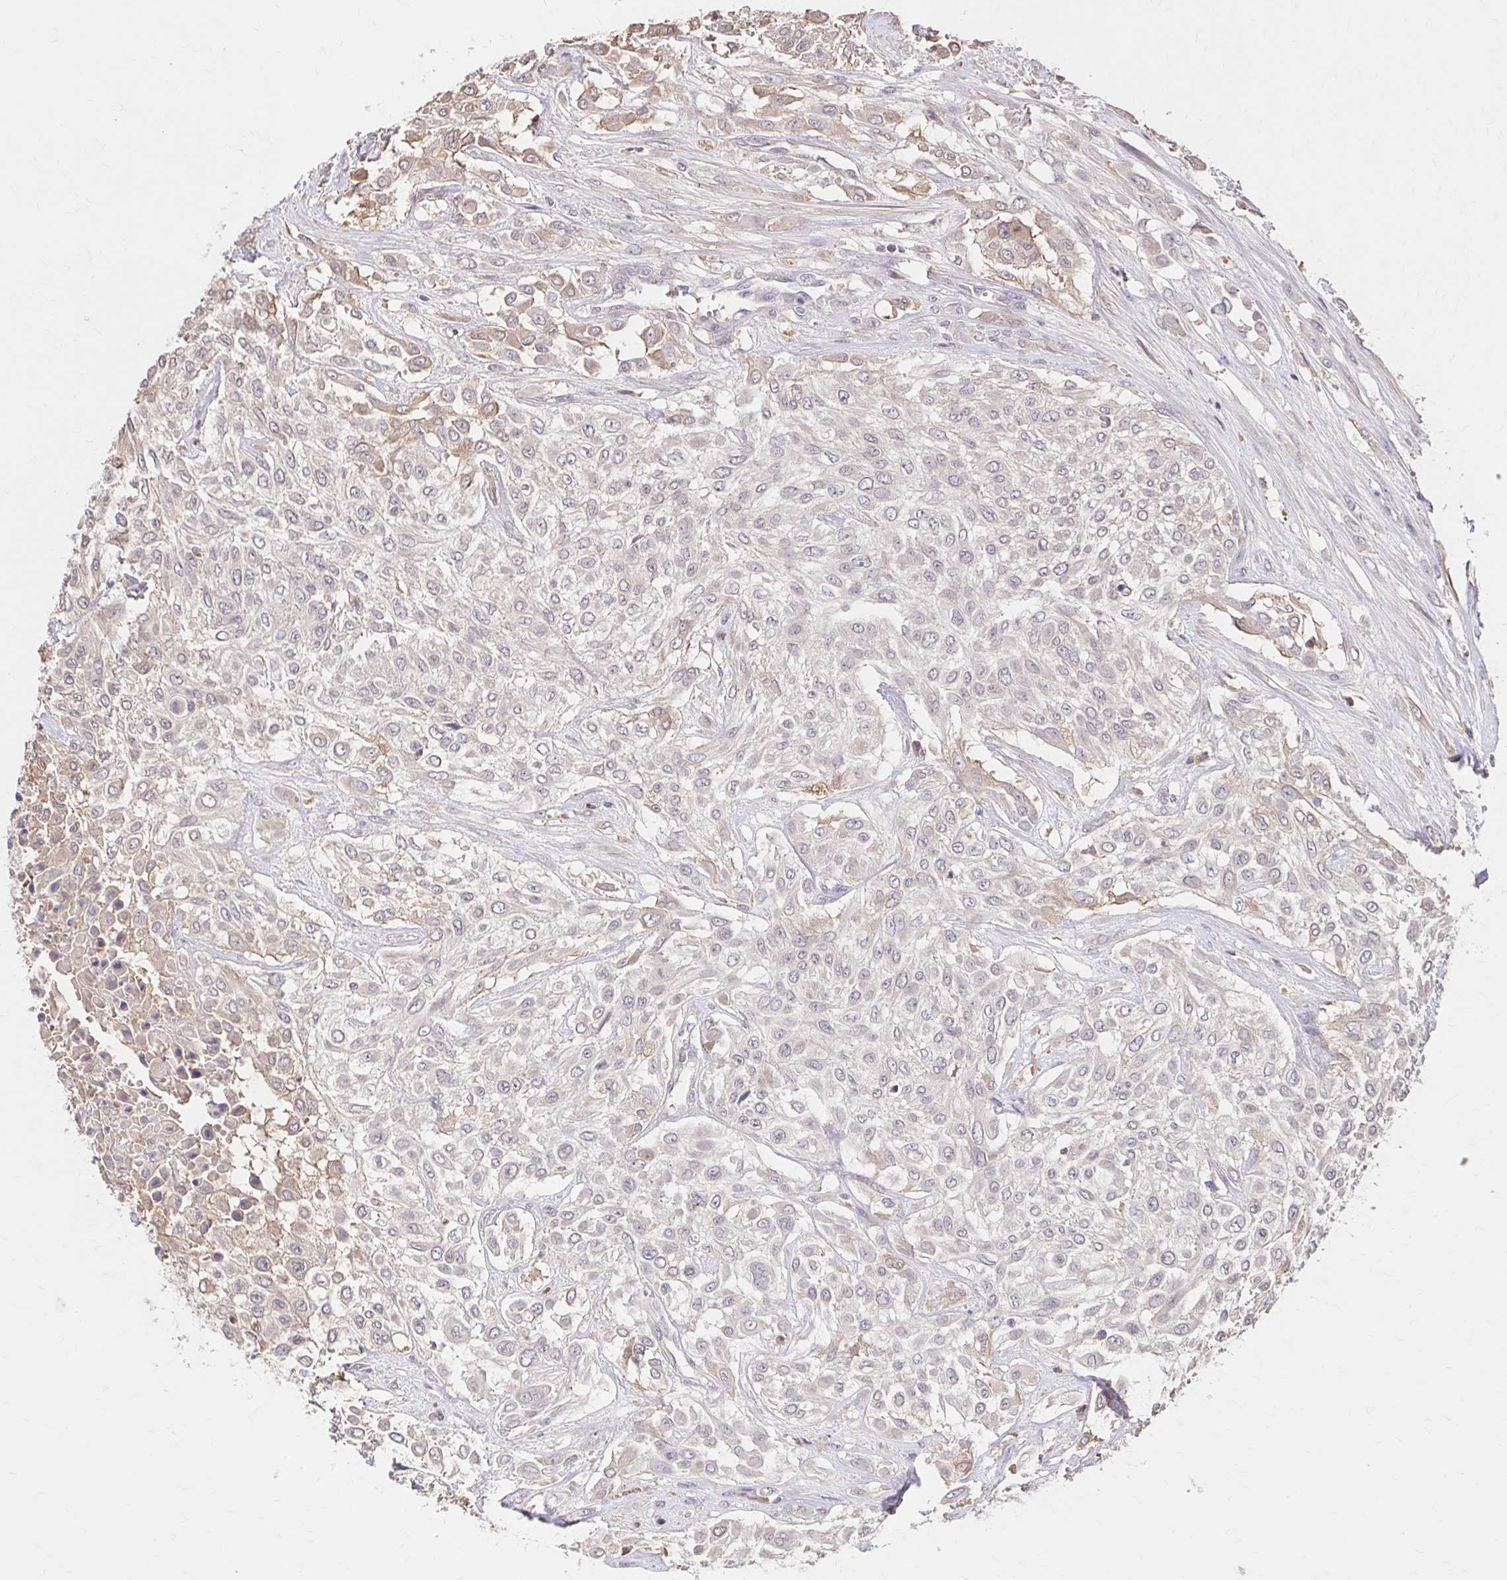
{"staining": {"intensity": "weak", "quantity": "25%-75%", "location": "cytoplasmic/membranous"}, "tissue": "urothelial cancer", "cell_type": "Tumor cells", "image_type": "cancer", "snomed": [{"axis": "morphology", "description": "Urothelial carcinoma, High grade"}, {"axis": "topography", "description": "Urinary bladder"}], "caption": "DAB (3,3'-diaminobenzidine) immunohistochemical staining of human urothelial carcinoma (high-grade) displays weak cytoplasmic/membranous protein staining in approximately 25%-75% of tumor cells.", "gene": "HMGCS2", "patient": {"sex": "male", "age": 57}}